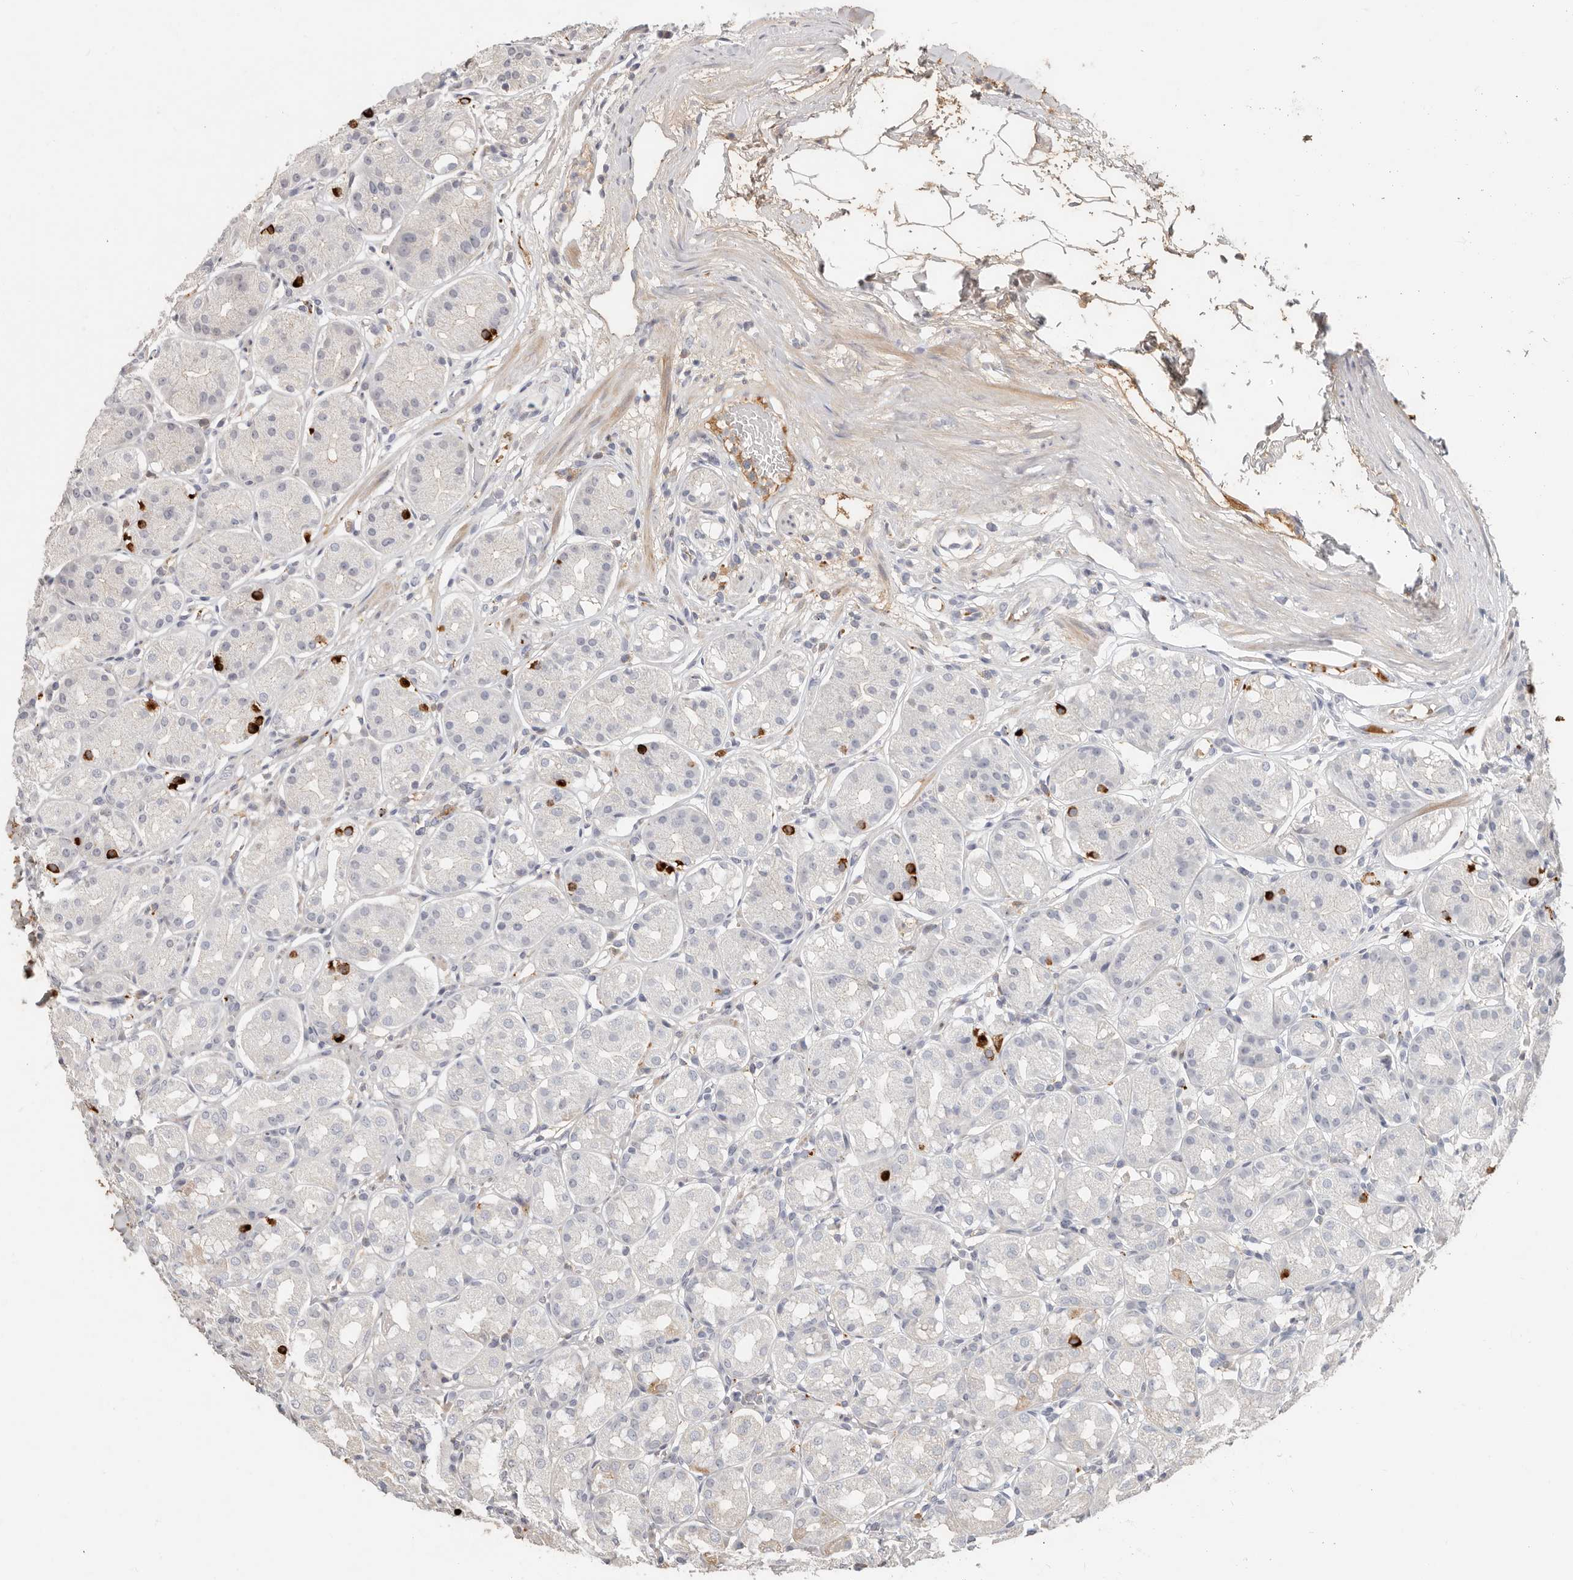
{"staining": {"intensity": "moderate", "quantity": "<25%", "location": "cytoplasmic/membranous"}, "tissue": "stomach", "cell_type": "Glandular cells", "image_type": "normal", "snomed": [{"axis": "morphology", "description": "Normal tissue, NOS"}, {"axis": "topography", "description": "Stomach"}, {"axis": "topography", "description": "Stomach, lower"}], "caption": "A micrograph of human stomach stained for a protein demonstrates moderate cytoplasmic/membranous brown staining in glandular cells.", "gene": "MTFR2", "patient": {"sex": "female", "age": 56}}